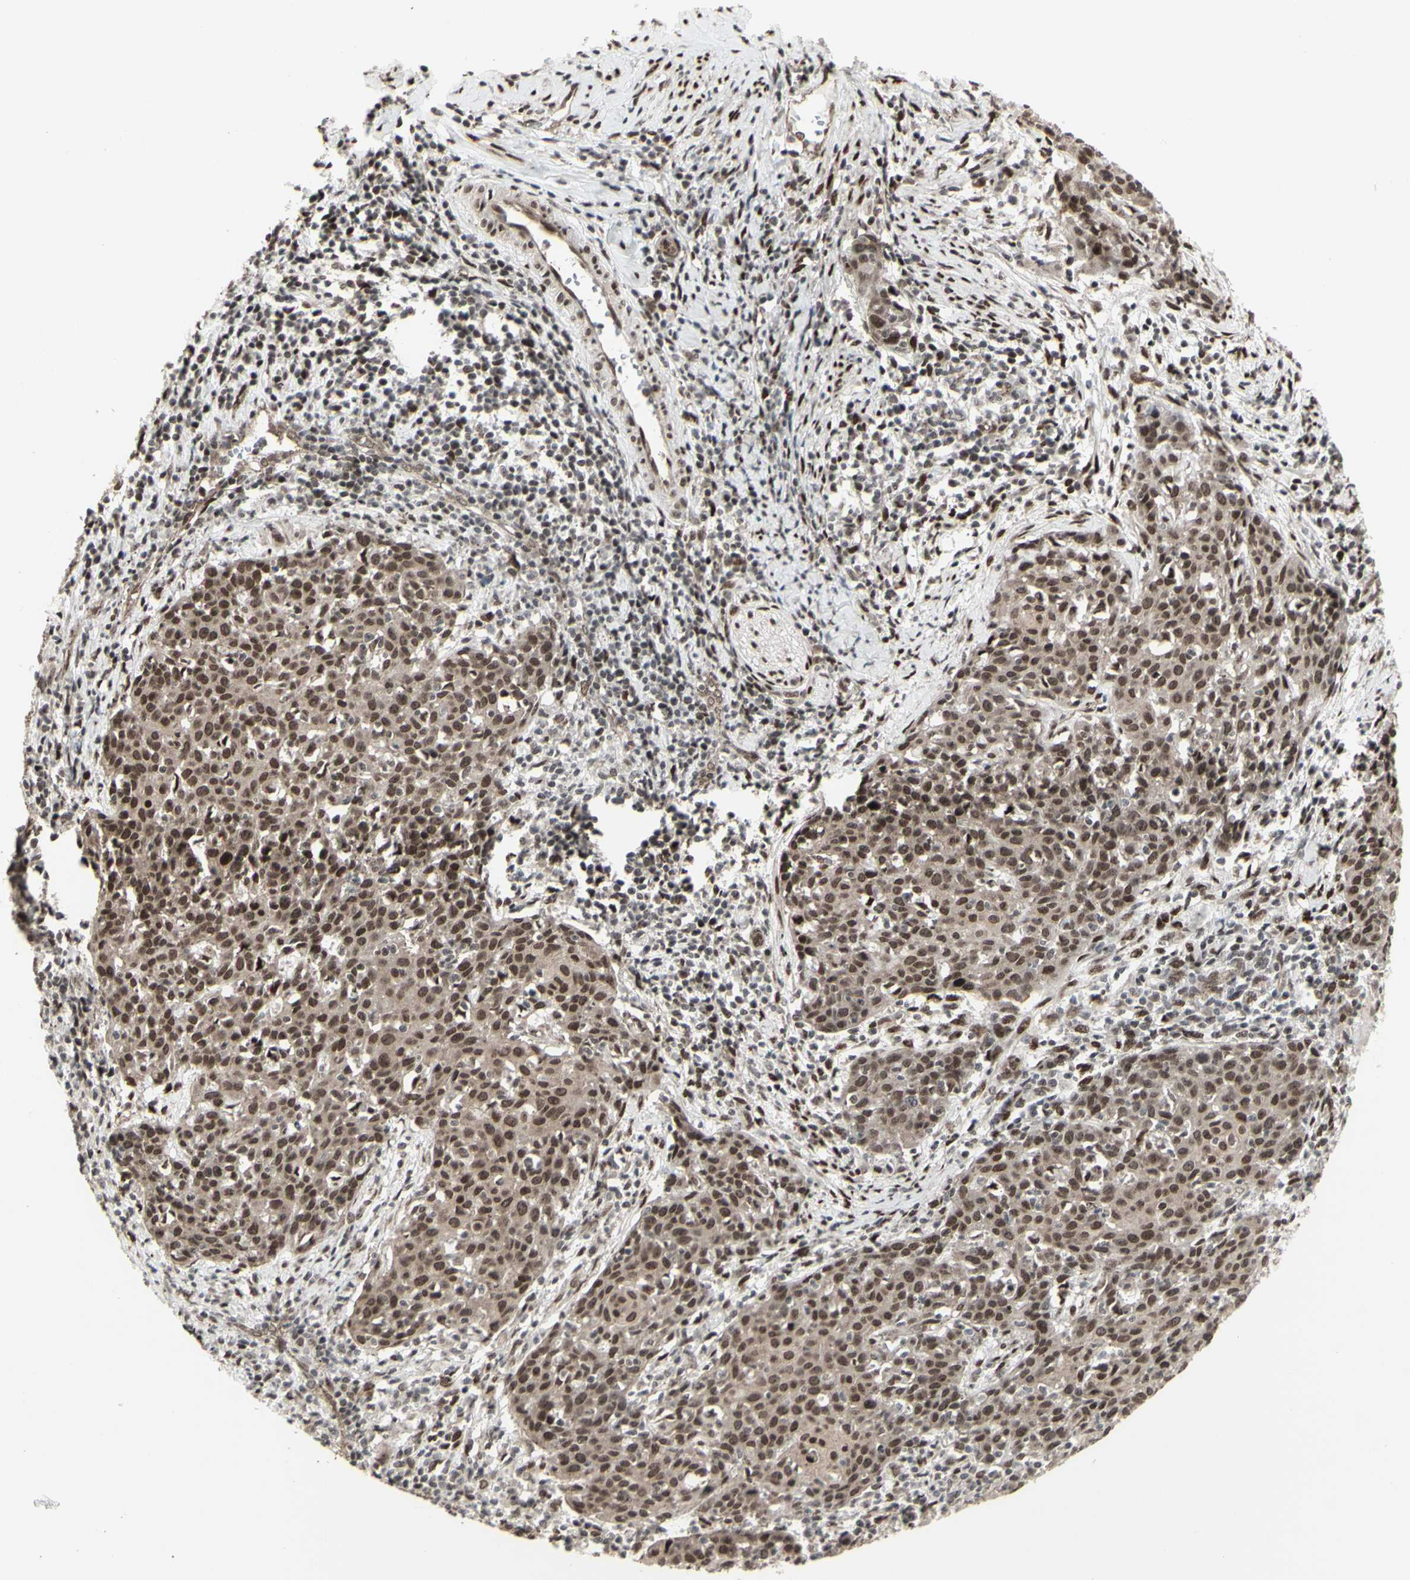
{"staining": {"intensity": "moderate", "quantity": ">75%", "location": "cytoplasmic/membranous,nuclear"}, "tissue": "cervical cancer", "cell_type": "Tumor cells", "image_type": "cancer", "snomed": [{"axis": "morphology", "description": "Squamous cell carcinoma, NOS"}, {"axis": "topography", "description": "Cervix"}], "caption": "Immunohistochemical staining of cervical cancer (squamous cell carcinoma) displays medium levels of moderate cytoplasmic/membranous and nuclear protein positivity in about >75% of tumor cells.", "gene": "CBX1", "patient": {"sex": "female", "age": 38}}